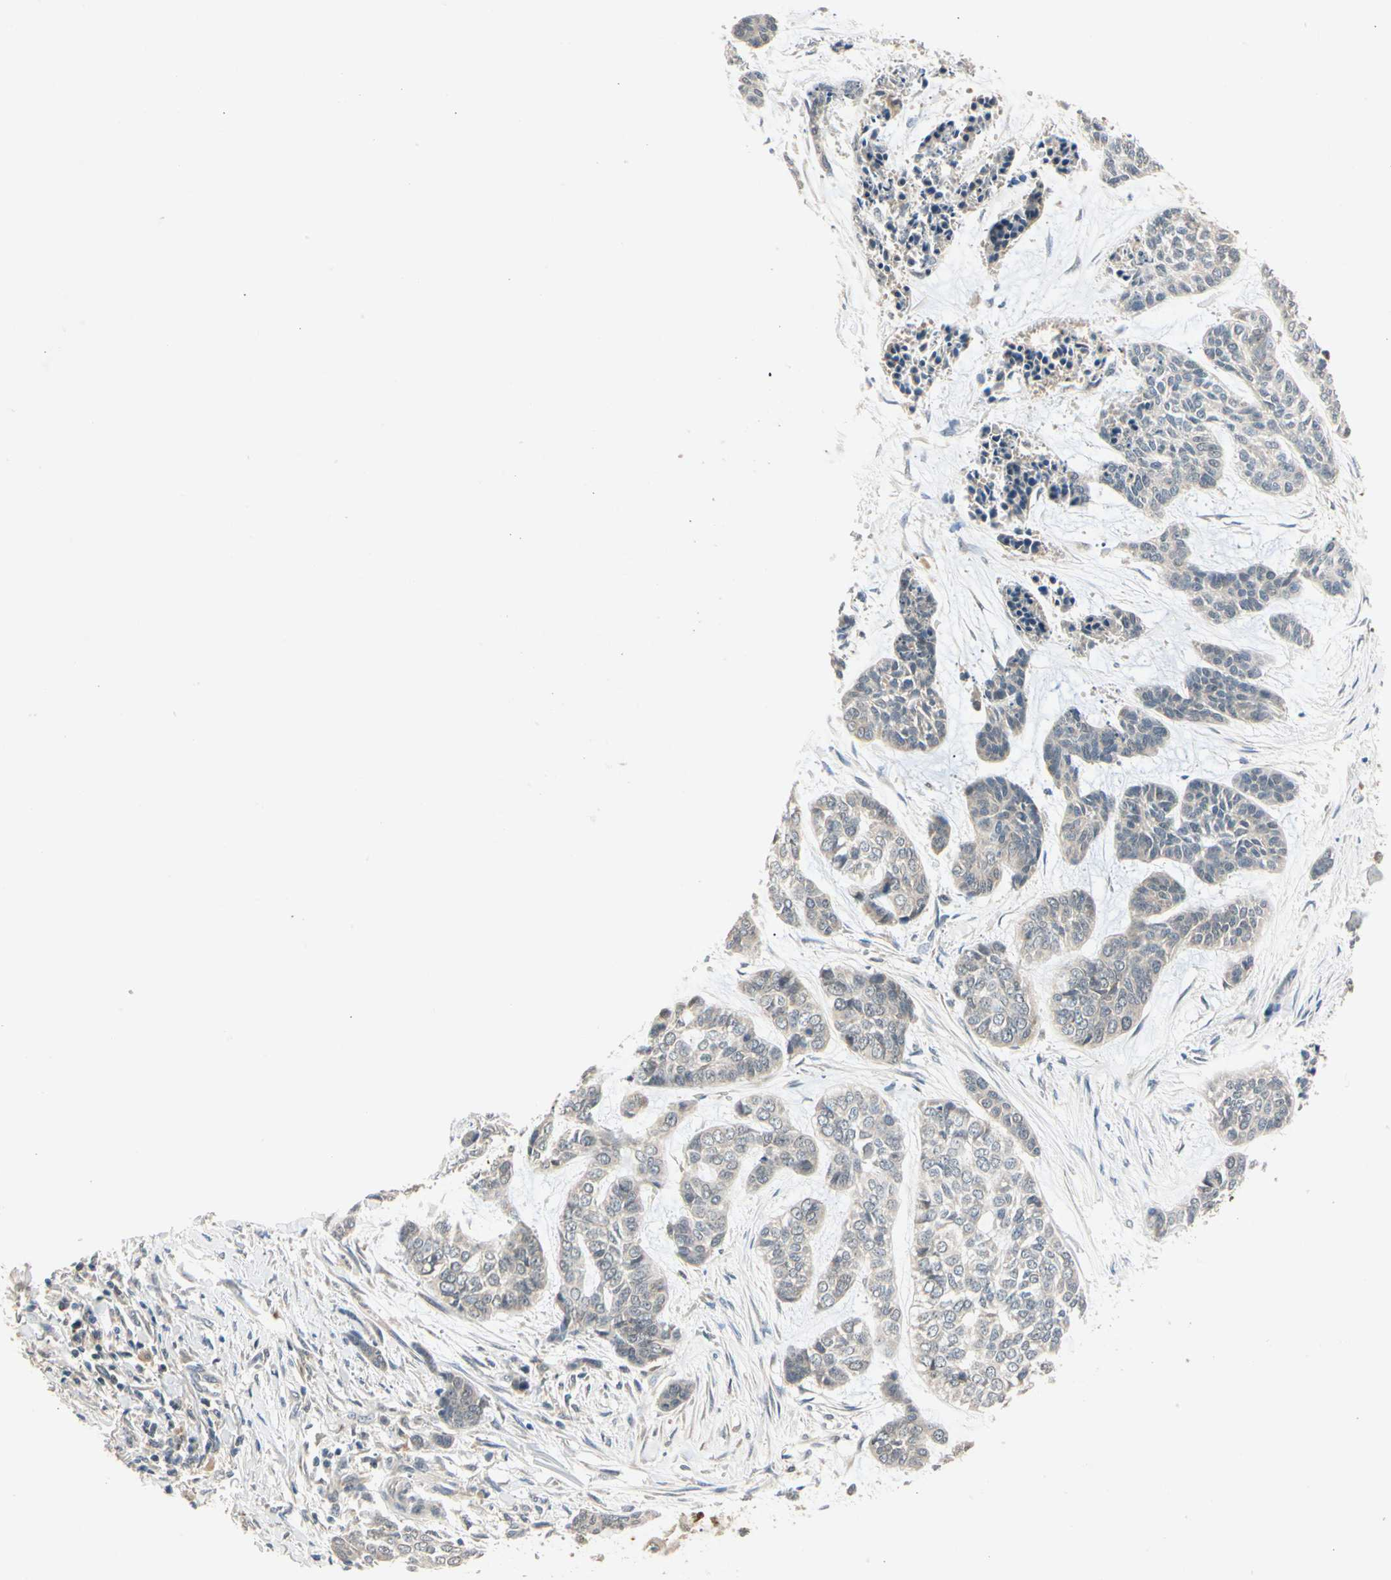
{"staining": {"intensity": "weak", "quantity": ">75%", "location": "cytoplasmic/membranous"}, "tissue": "skin cancer", "cell_type": "Tumor cells", "image_type": "cancer", "snomed": [{"axis": "morphology", "description": "Basal cell carcinoma"}, {"axis": "topography", "description": "Skin"}], "caption": "Protein staining of skin cancer (basal cell carcinoma) tissue shows weak cytoplasmic/membranous expression in about >75% of tumor cells.", "gene": "RIOX2", "patient": {"sex": "female", "age": 64}}